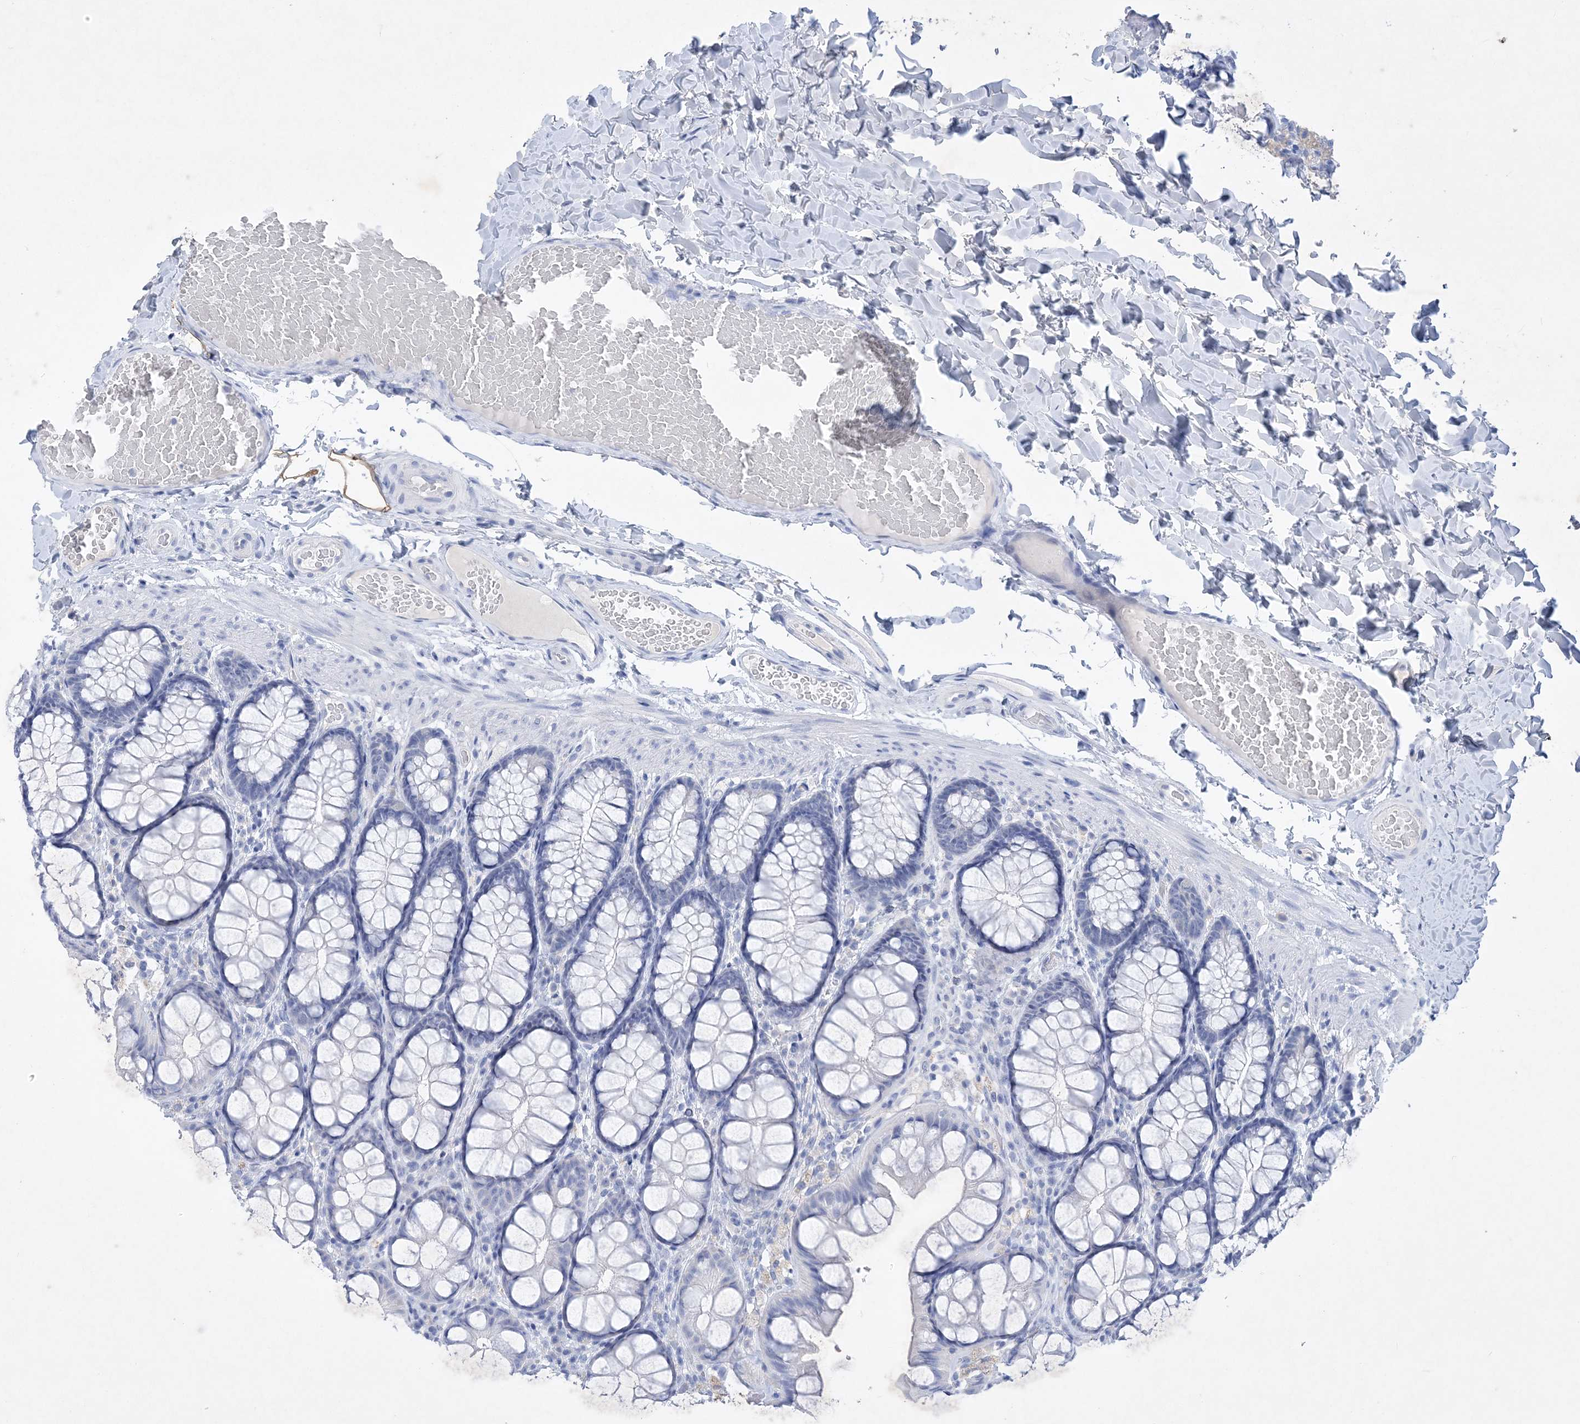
{"staining": {"intensity": "negative", "quantity": "none", "location": "none"}, "tissue": "colon", "cell_type": "Endothelial cells", "image_type": "normal", "snomed": [{"axis": "morphology", "description": "Normal tissue, NOS"}, {"axis": "topography", "description": "Colon"}], "caption": "A high-resolution micrograph shows immunohistochemistry (IHC) staining of normal colon, which displays no significant expression in endothelial cells. (DAB immunohistochemistry (IHC), high magnification).", "gene": "COPS8", "patient": {"sex": "male", "age": 47}}